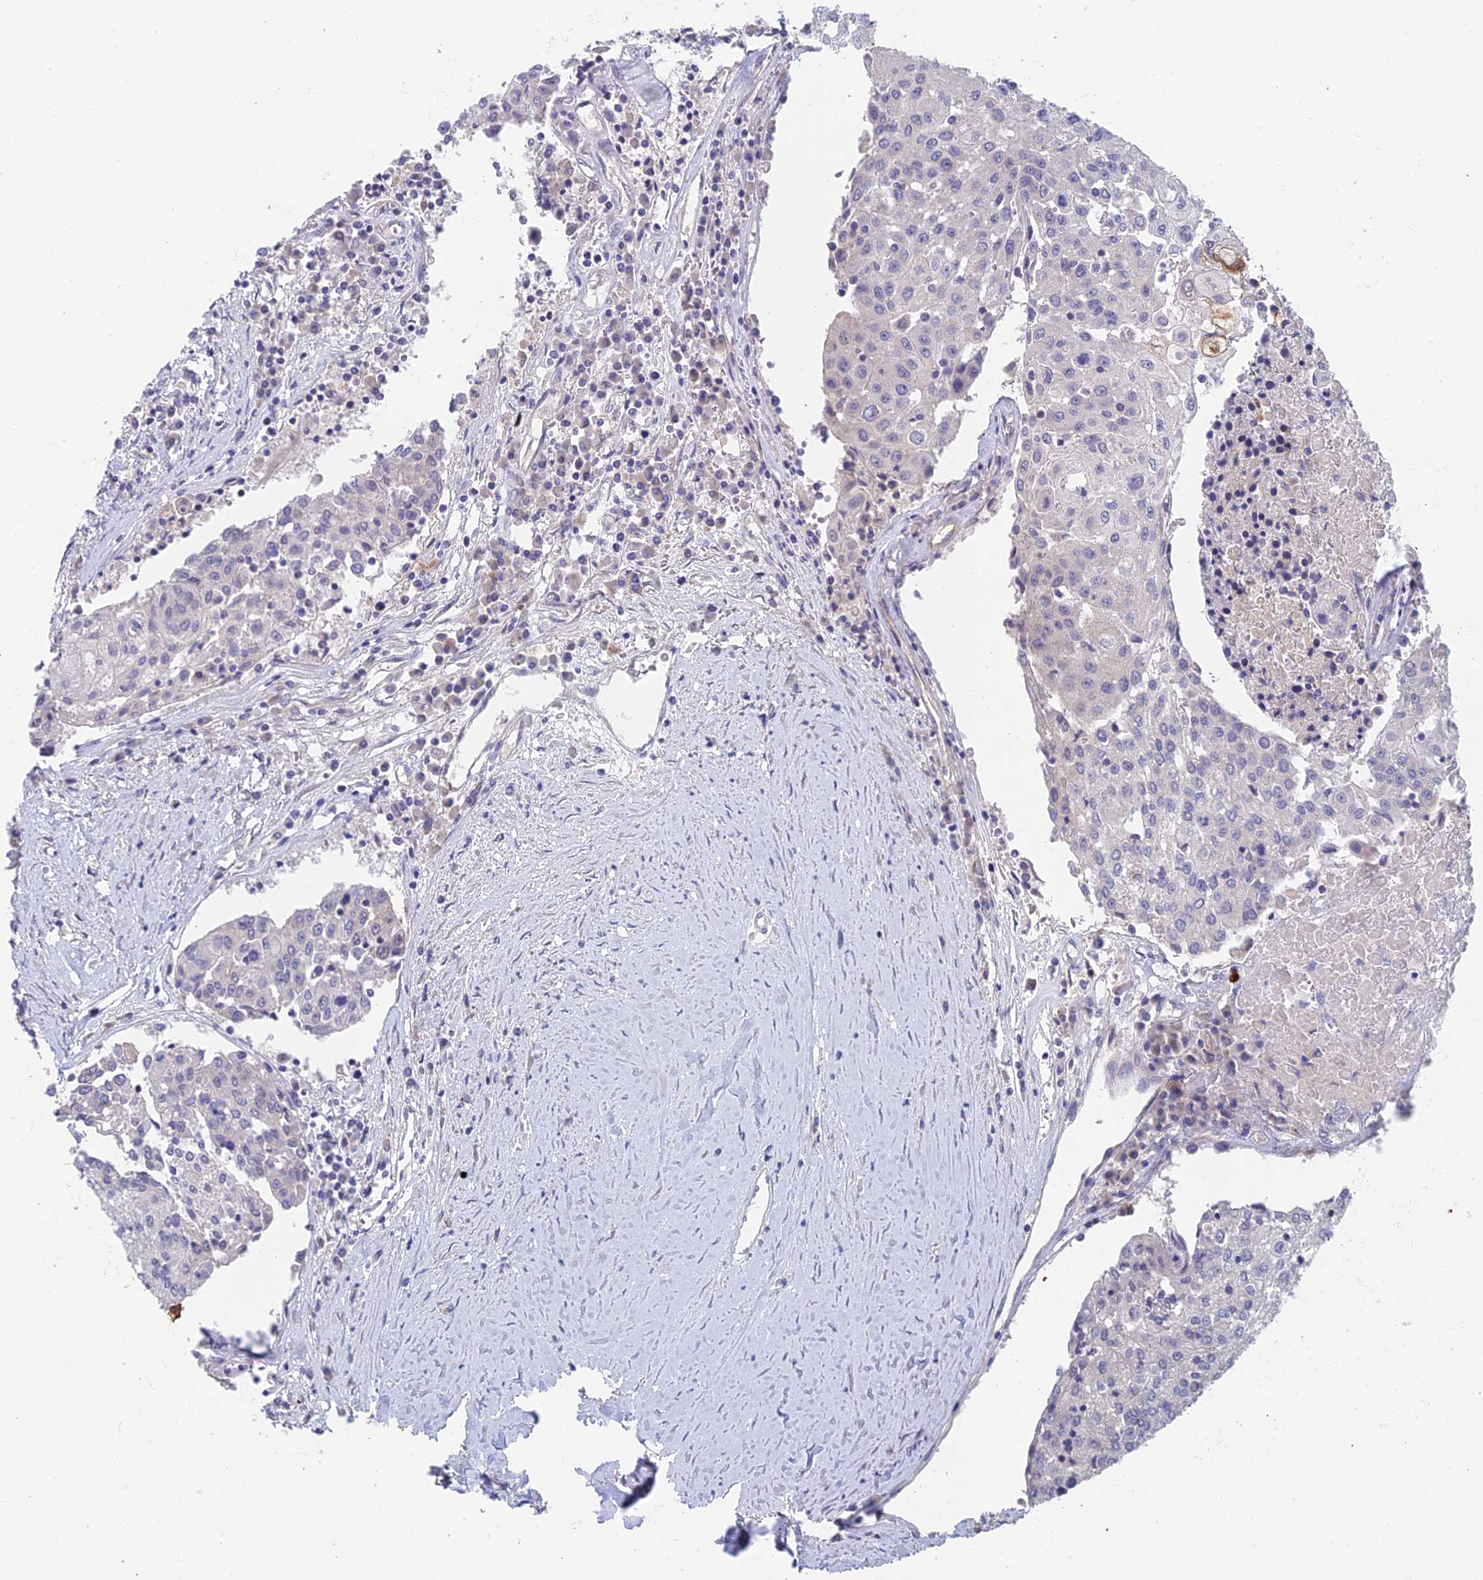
{"staining": {"intensity": "negative", "quantity": "none", "location": "none"}, "tissue": "urothelial cancer", "cell_type": "Tumor cells", "image_type": "cancer", "snomed": [{"axis": "morphology", "description": "Urothelial carcinoma, High grade"}, {"axis": "topography", "description": "Urinary bladder"}], "caption": "High power microscopy histopathology image of an immunohistochemistry (IHC) histopathology image of high-grade urothelial carcinoma, revealing no significant staining in tumor cells. (DAB immunohistochemistry (IHC), high magnification).", "gene": "ADAMTS13", "patient": {"sex": "female", "age": 85}}